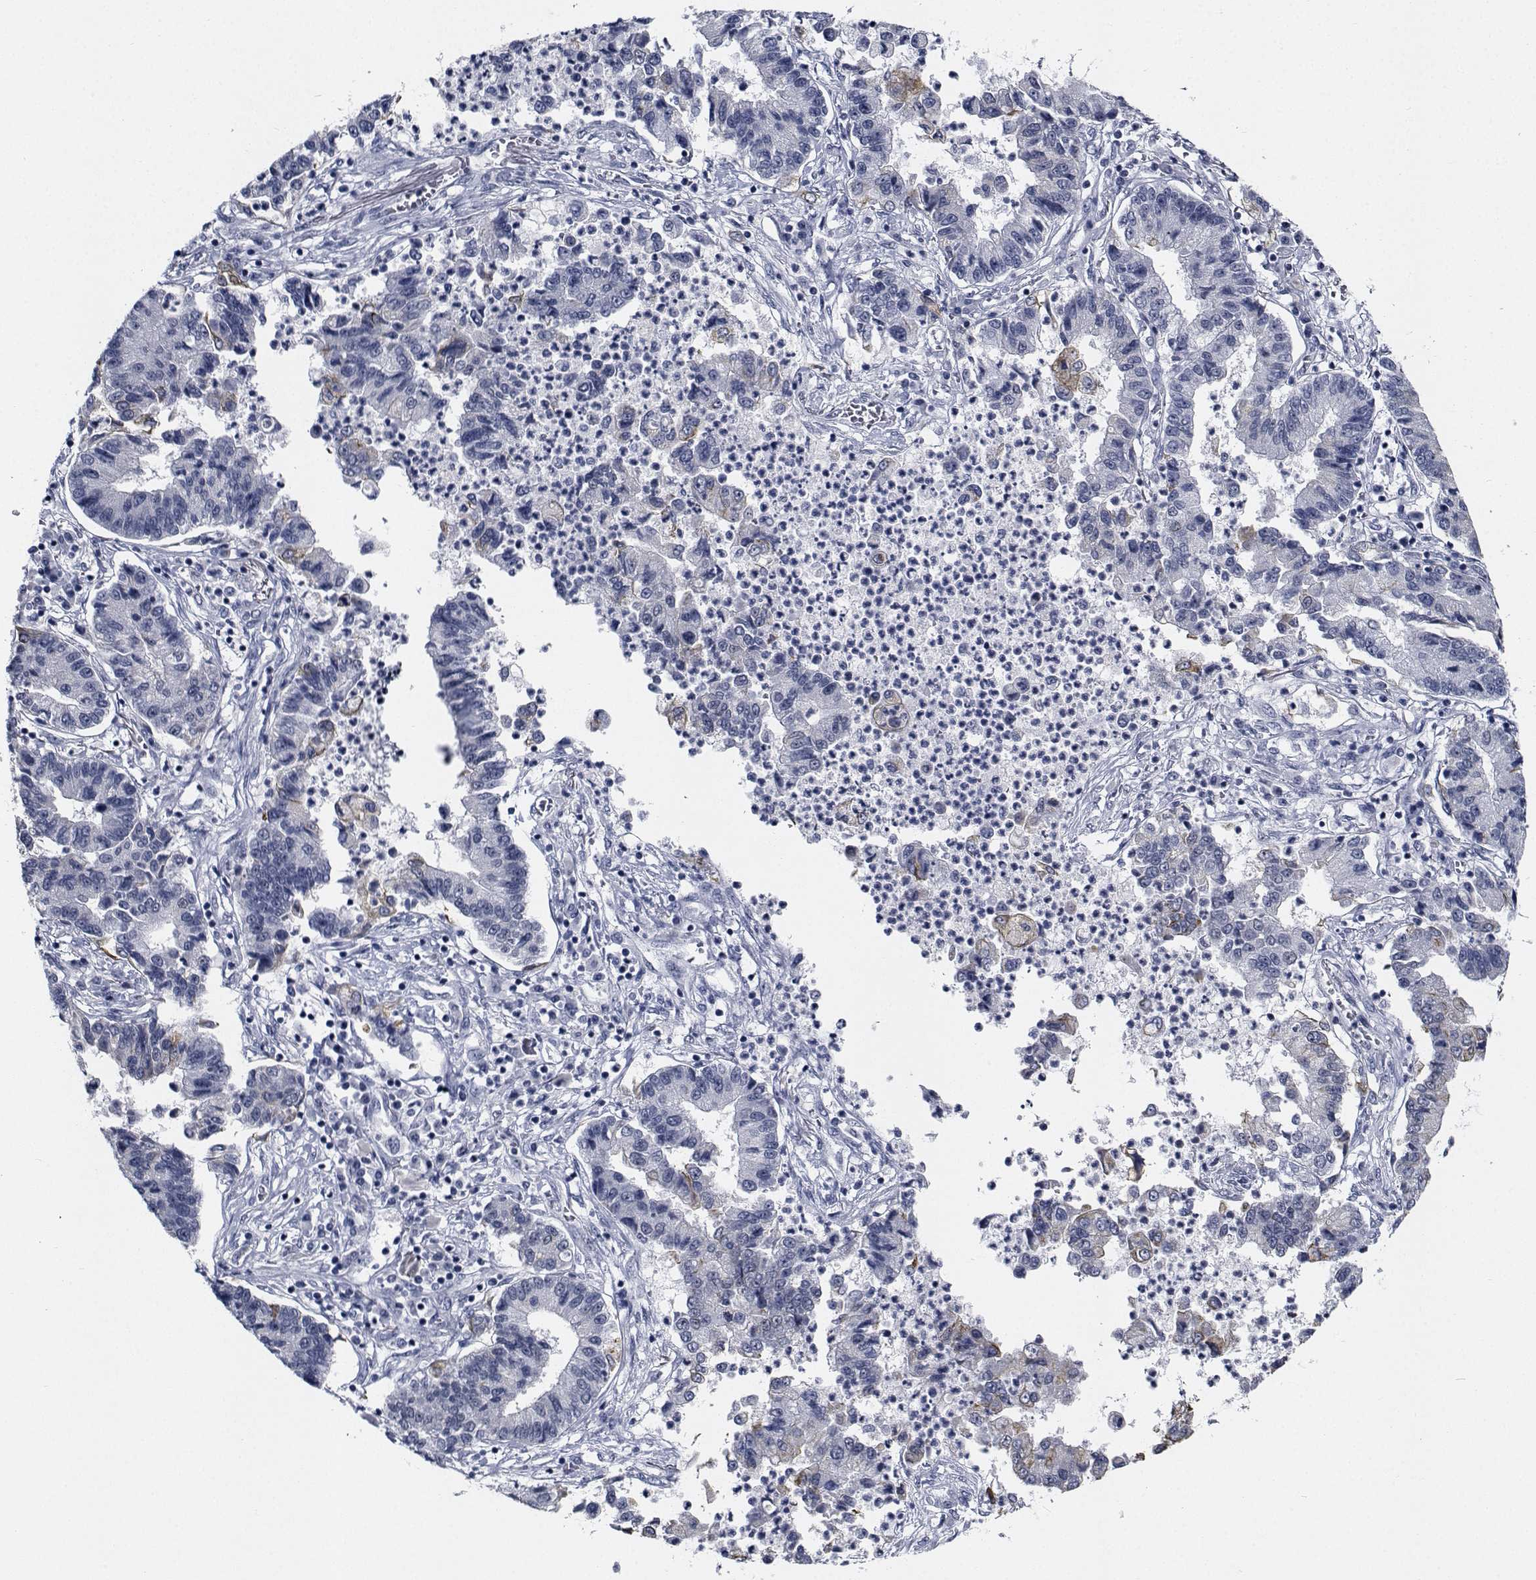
{"staining": {"intensity": "negative", "quantity": "none", "location": "none"}, "tissue": "lung cancer", "cell_type": "Tumor cells", "image_type": "cancer", "snomed": [{"axis": "morphology", "description": "Adenocarcinoma, NOS"}, {"axis": "topography", "description": "Lung"}], "caption": "This image is of lung adenocarcinoma stained with IHC to label a protein in brown with the nuclei are counter-stained blue. There is no expression in tumor cells.", "gene": "NVL", "patient": {"sex": "female", "age": 57}}